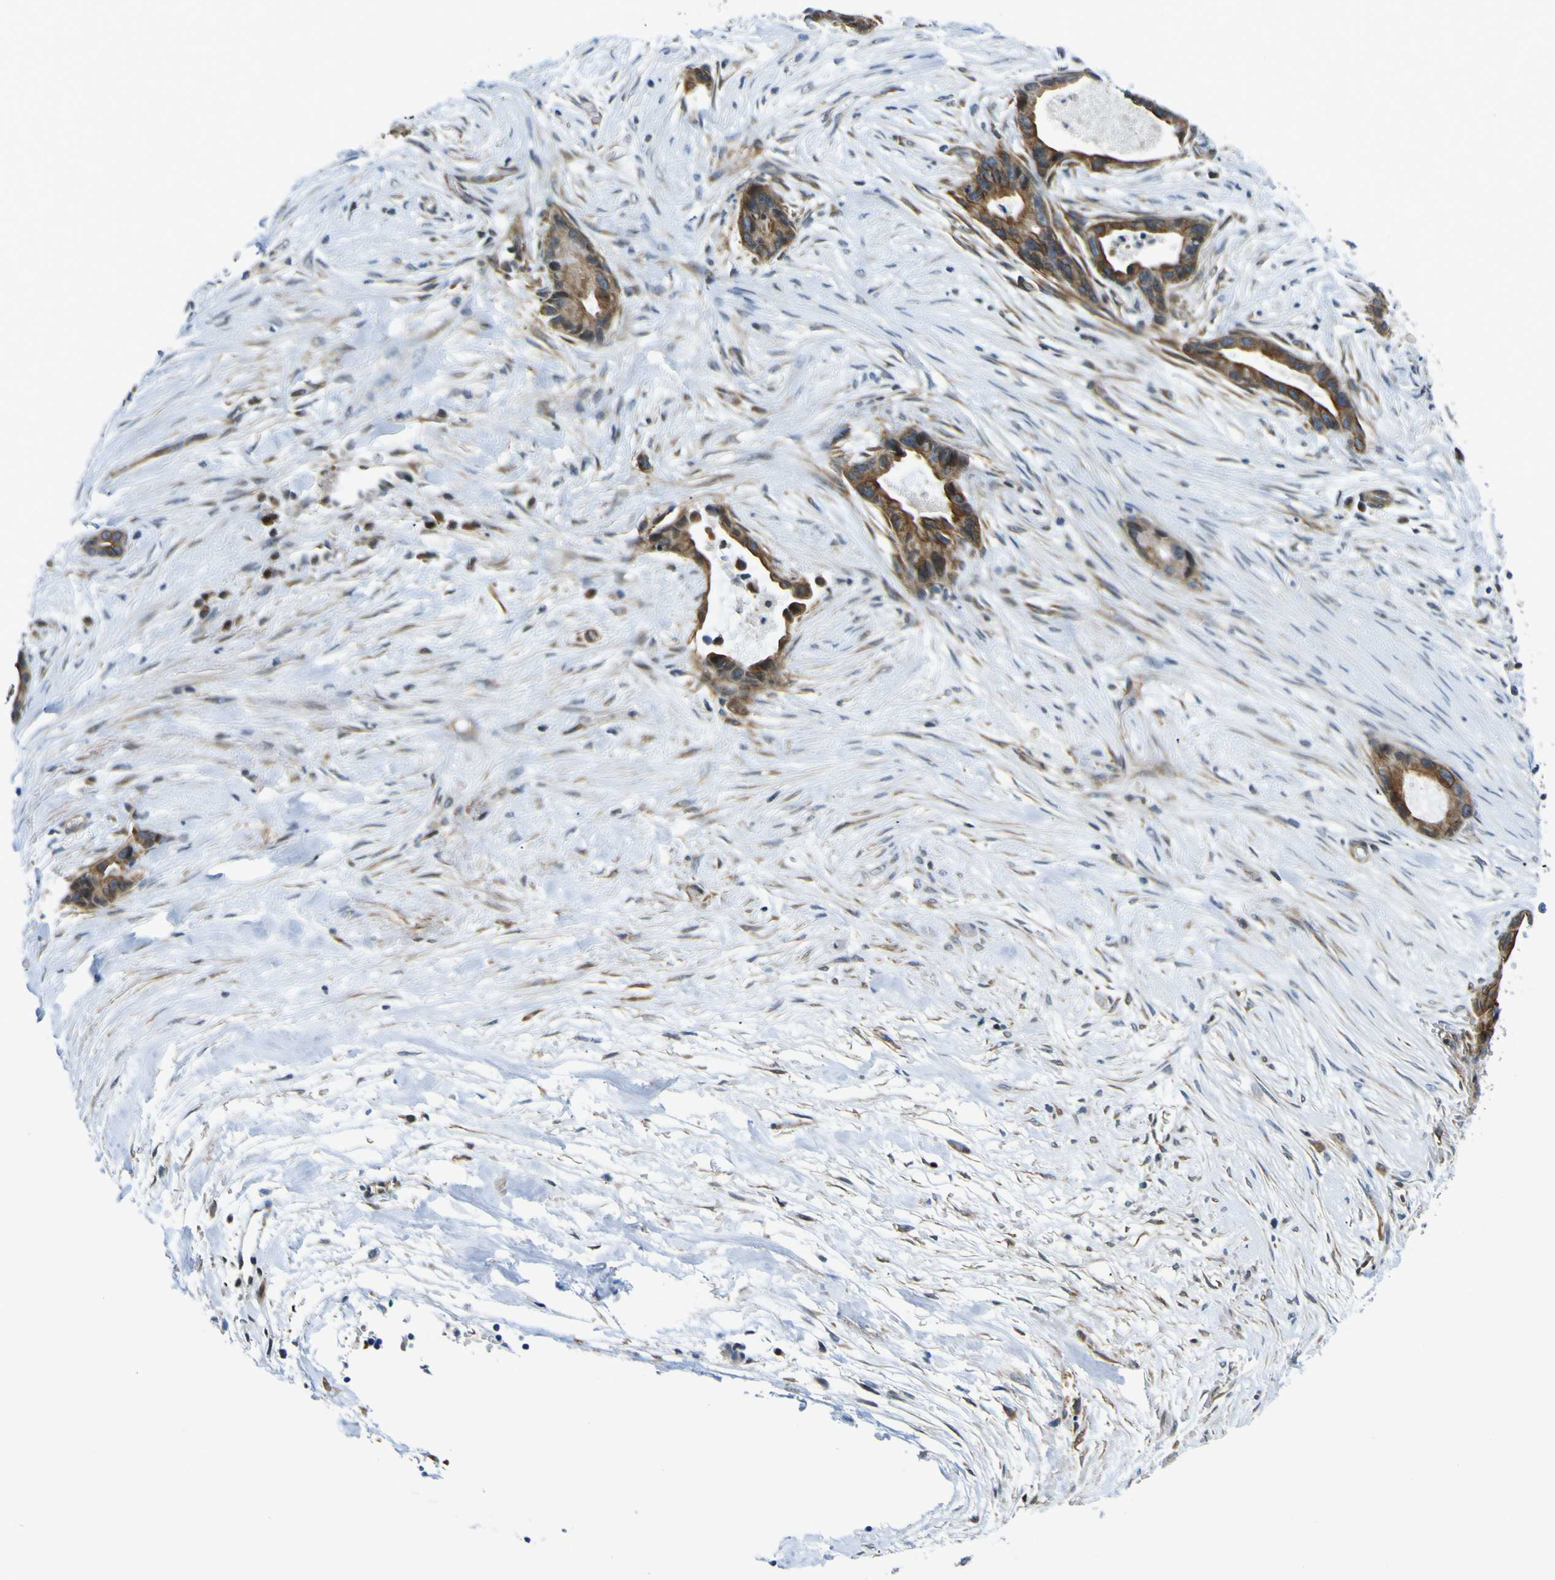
{"staining": {"intensity": "strong", "quantity": ">75%", "location": "cytoplasmic/membranous"}, "tissue": "liver cancer", "cell_type": "Tumor cells", "image_type": "cancer", "snomed": [{"axis": "morphology", "description": "Cholangiocarcinoma"}, {"axis": "topography", "description": "Liver"}], "caption": "Strong cytoplasmic/membranous protein expression is present in approximately >75% of tumor cells in liver cancer (cholangiocarcinoma). Immunohistochemistry (ihc) stains the protein in brown and the nuclei are stained blue.", "gene": "KDM7A", "patient": {"sex": "female", "age": 55}}